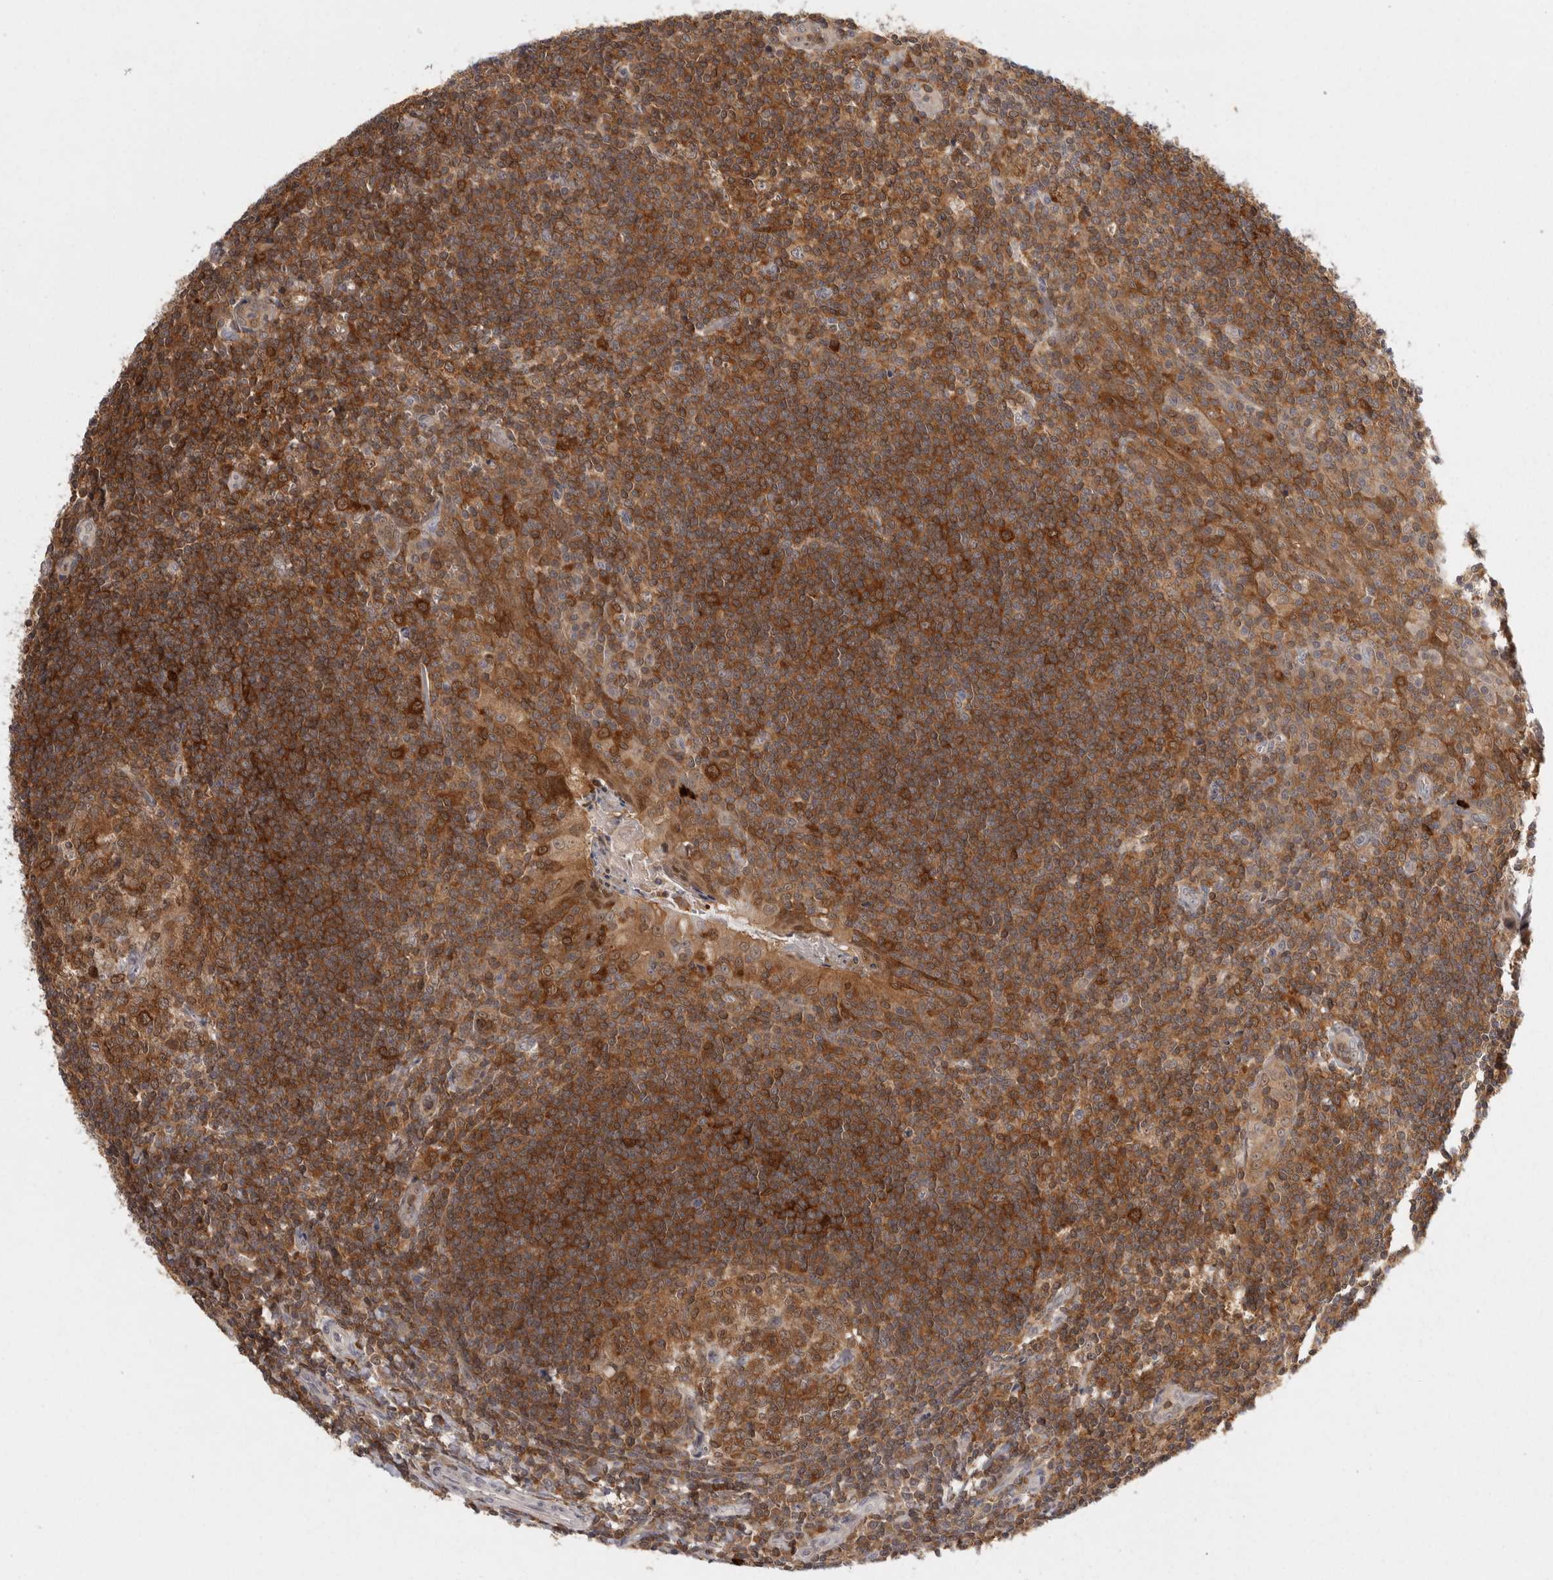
{"staining": {"intensity": "moderate", "quantity": ">75%", "location": "cytoplasmic/membranous"}, "tissue": "tonsil", "cell_type": "Germinal center cells", "image_type": "normal", "snomed": [{"axis": "morphology", "description": "Normal tissue, NOS"}, {"axis": "topography", "description": "Tonsil"}], "caption": "The micrograph demonstrates staining of benign tonsil, revealing moderate cytoplasmic/membranous protein positivity (brown color) within germinal center cells. The staining was performed using DAB (3,3'-diaminobenzidine) to visualize the protein expression in brown, while the nuclei were stained in blue with hematoxylin (Magnification: 20x).", "gene": "ACAT2", "patient": {"sex": "male", "age": 27}}